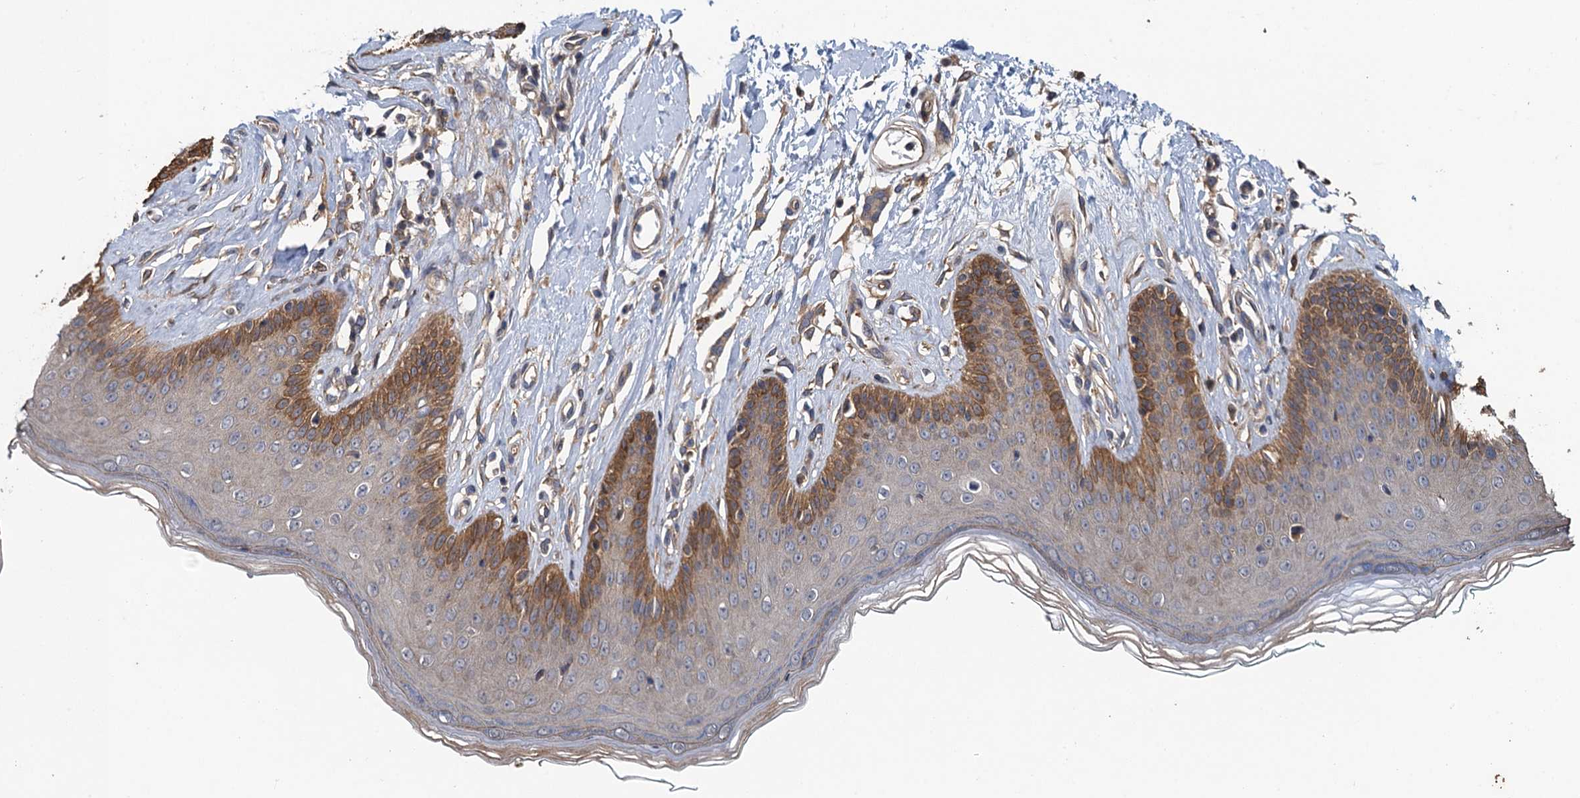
{"staining": {"intensity": "moderate", "quantity": "<25%", "location": "cytoplasmic/membranous"}, "tissue": "skin", "cell_type": "Epidermal cells", "image_type": "normal", "snomed": [{"axis": "morphology", "description": "Normal tissue, NOS"}, {"axis": "morphology", "description": "Squamous cell carcinoma, NOS"}, {"axis": "topography", "description": "Vulva"}], "caption": "A high-resolution photomicrograph shows IHC staining of benign skin, which demonstrates moderate cytoplasmic/membranous positivity in approximately <25% of epidermal cells.", "gene": "MEAK7", "patient": {"sex": "female", "age": 85}}